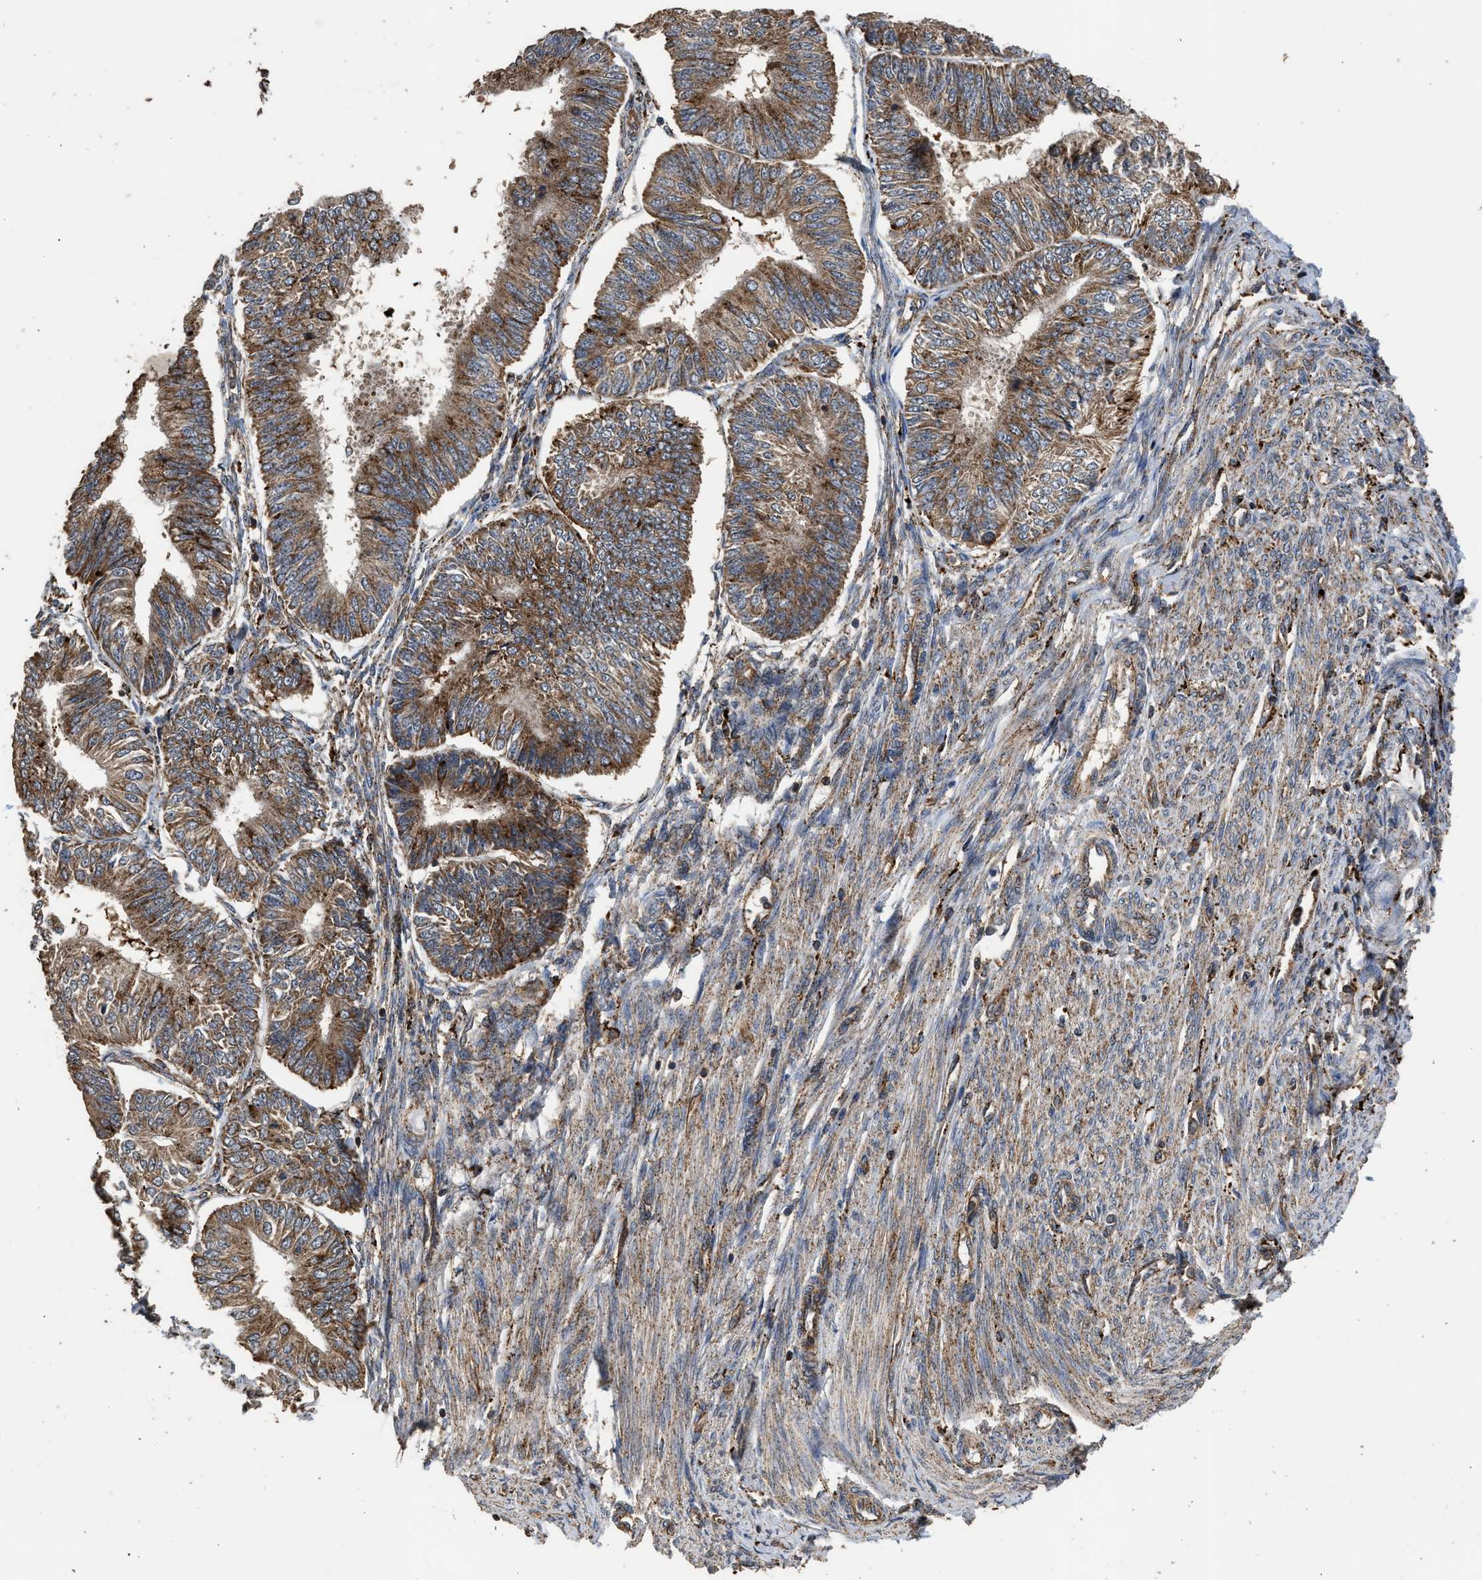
{"staining": {"intensity": "moderate", "quantity": ">75%", "location": "cytoplasmic/membranous"}, "tissue": "endometrial cancer", "cell_type": "Tumor cells", "image_type": "cancer", "snomed": [{"axis": "morphology", "description": "Adenocarcinoma, NOS"}, {"axis": "topography", "description": "Endometrium"}], "caption": "This is a histology image of IHC staining of adenocarcinoma (endometrial), which shows moderate staining in the cytoplasmic/membranous of tumor cells.", "gene": "CTSV", "patient": {"sex": "female", "age": 58}}